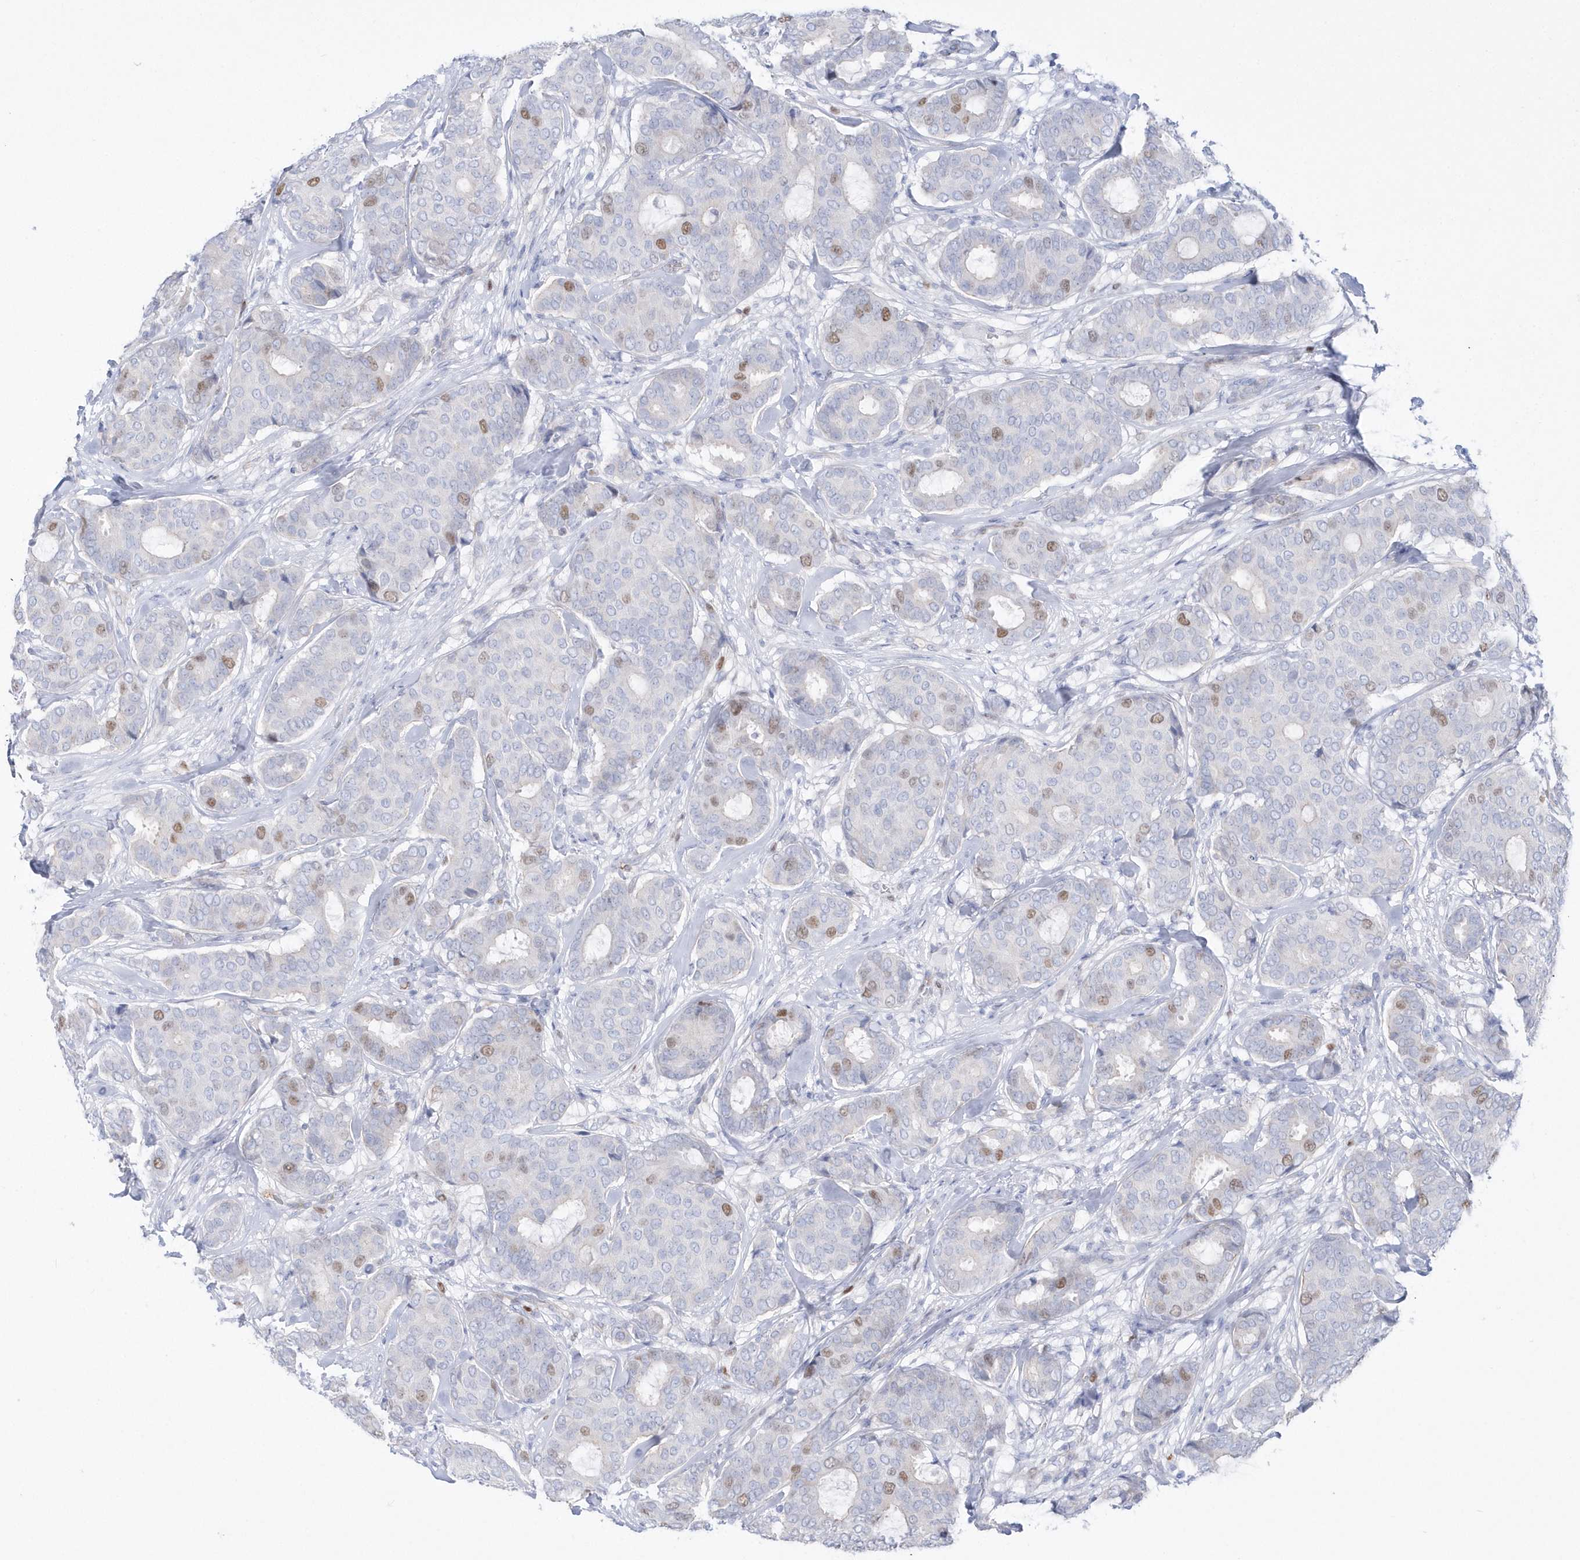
{"staining": {"intensity": "moderate", "quantity": "<25%", "location": "nuclear"}, "tissue": "breast cancer", "cell_type": "Tumor cells", "image_type": "cancer", "snomed": [{"axis": "morphology", "description": "Duct carcinoma"}, {"axis": "topography", "description": "Breast"}], "caption": "Immunohistochemistry staining of breast cancer (invasive ductal carcinoma), which reveals low levels of moderate nuclear staining in approximately <25% of tumor cells indicating moderate nuclear protein positivity. The staining was performed using DAB (brown) for protein detection and nuclei were counterstained in hematoxylin (blue).", "gene": "TMCO6", "patient": {"sex": "female", "age": 75}}